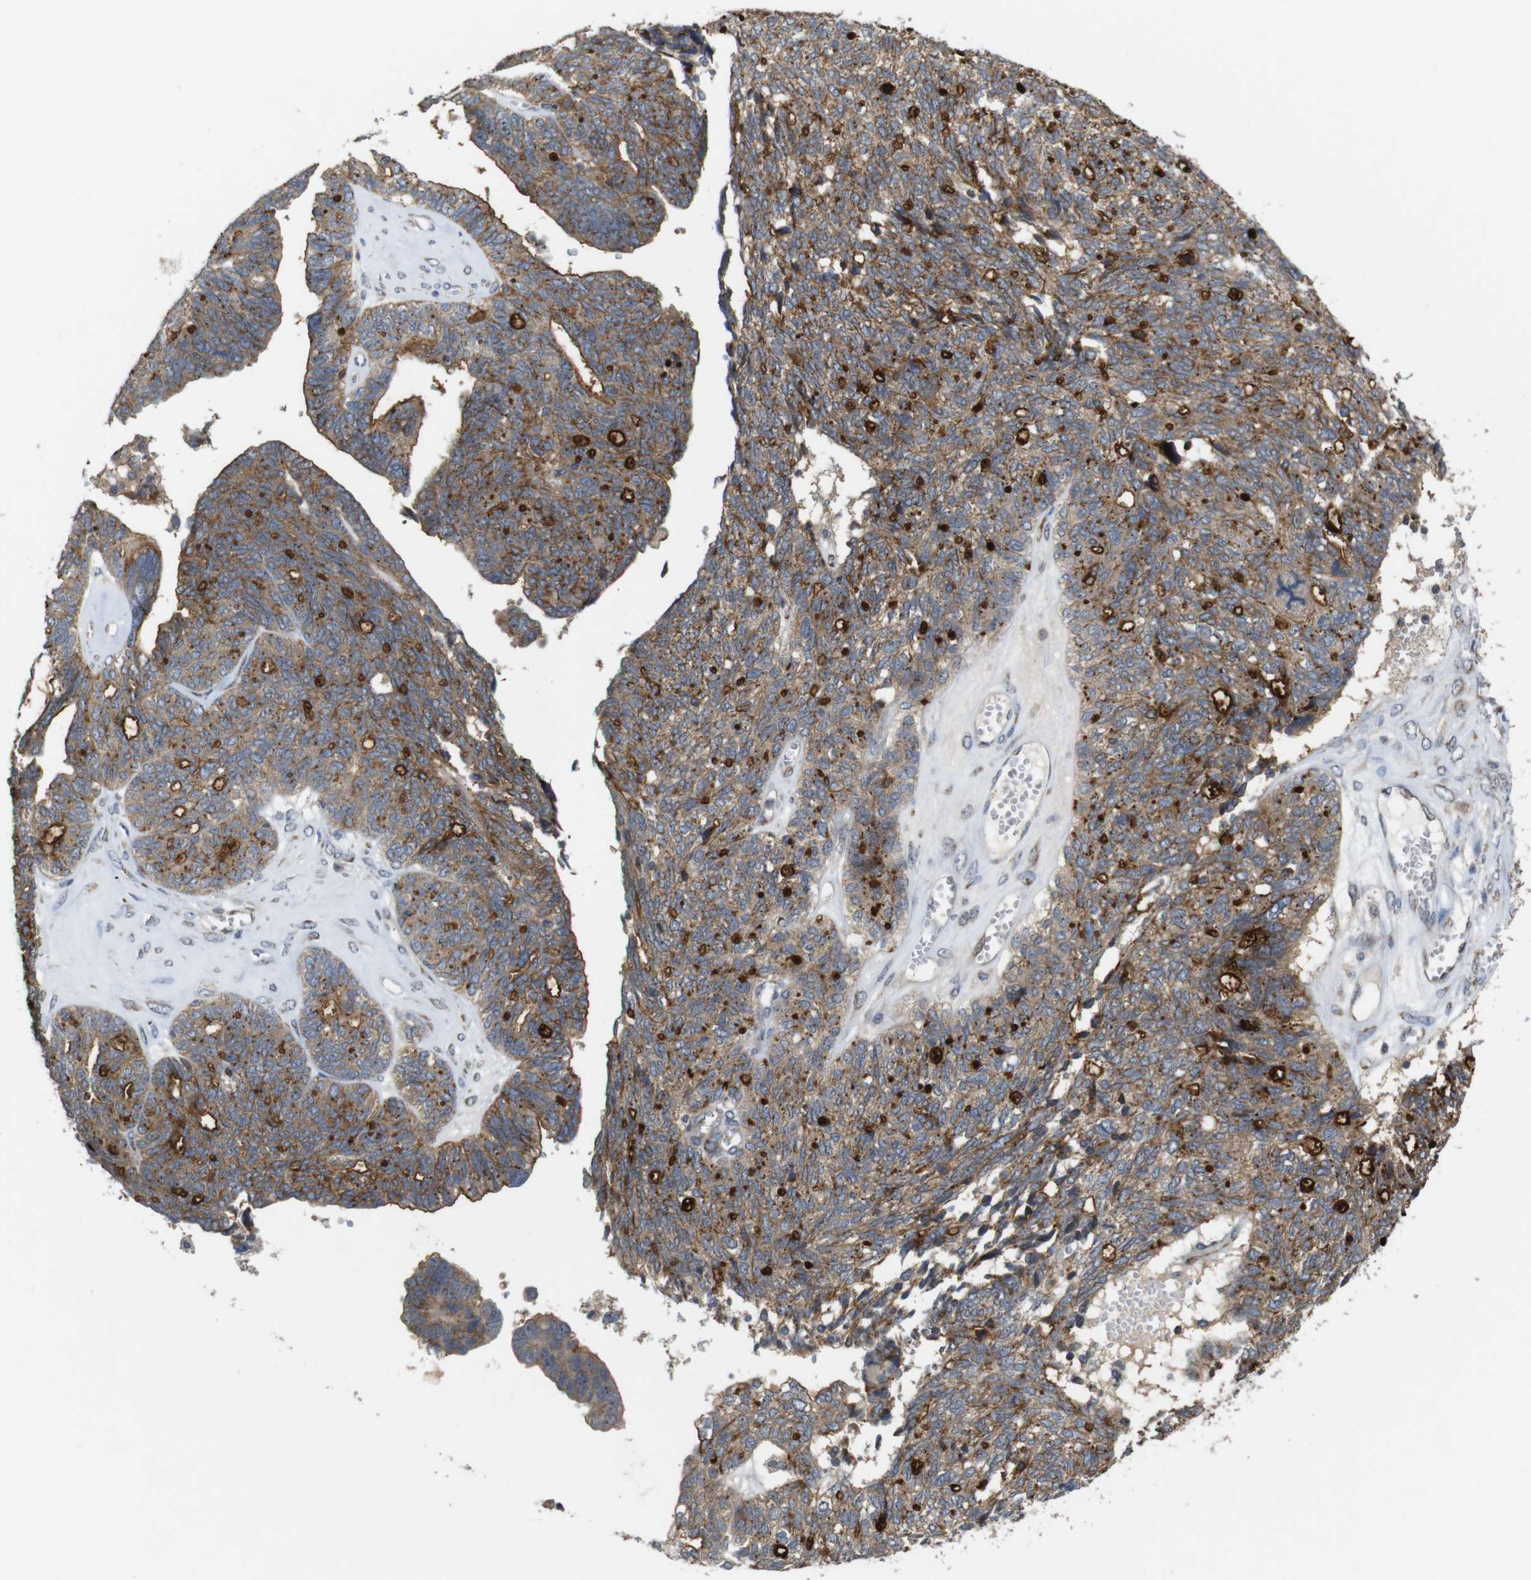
{"staining": {"intensity": "moderate", "quantity": ">75%", "location": "cytoplasmic/membranous"}, "tissue": "ovarian cancer", "cell_type": "Tumor cells", "image_type": "cancer", "snomed": [{"axis": "morphology", "description": "Cystadenocarcinoma, serous, NOS"}, {"axis": "topography", "description": "Ovary"}], "caption": "An IHC image of tumor tissue is shown. Protein staining in brown shows moderate cytoplasmic/membranous positivity in ovarian serous cystadenocarcinoma within tumor cells.", "gene": "EFCAB14", "patient": {"sex": "female", "age": 79}}